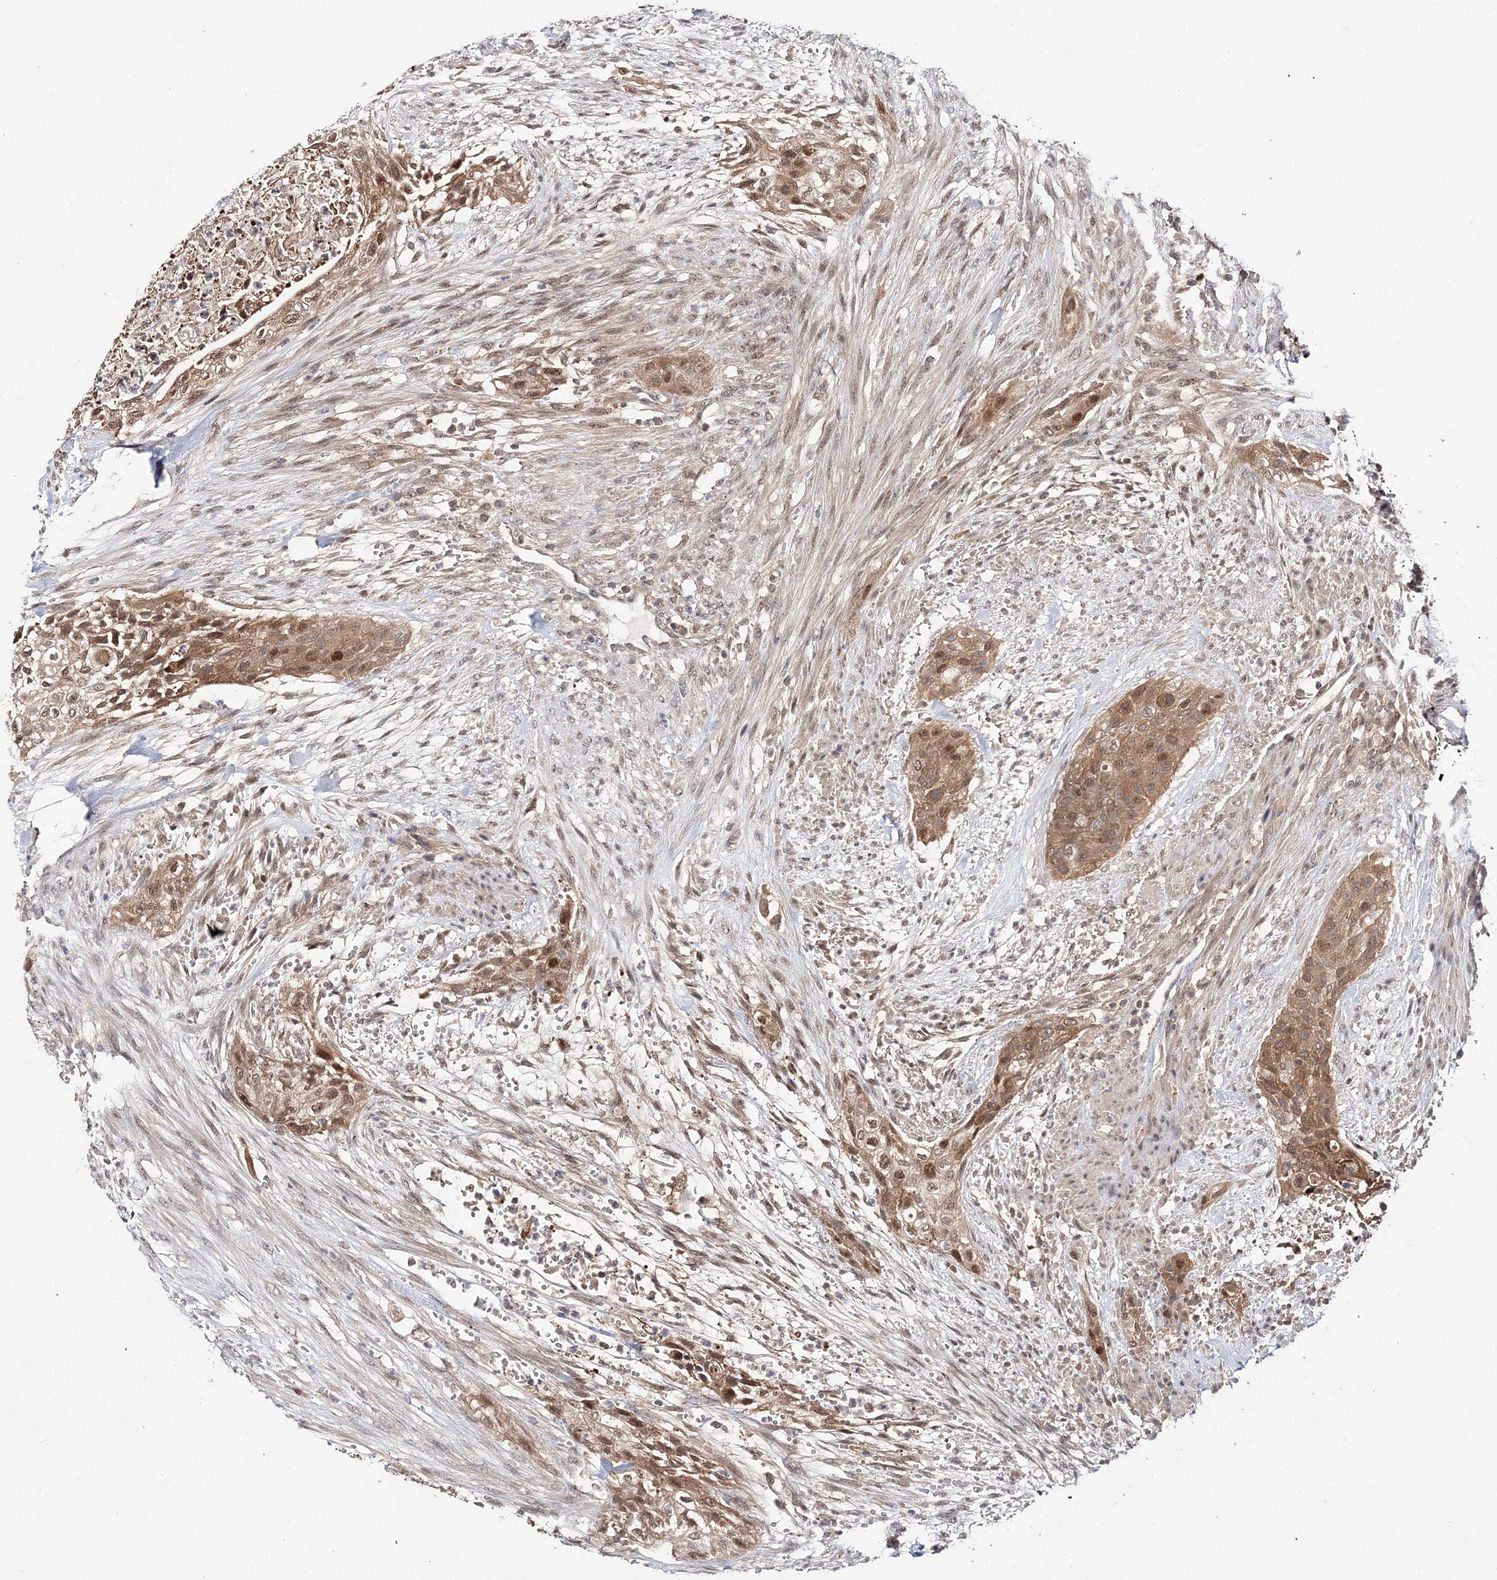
{"staining": {"intensity": "moderate", "quantity": ">75%", "location": "cytoplasmic/membranous,nuclear"}, "tissue": "urothelial cancer", "cell_type": "Tumor cells", "image_type": "cancer", "snomed": [{"axis": "morphology", "description": "Urothelial carcinoma, High grade"}, {"axis": "topography", "description": "Urinary bladder"}], "caption": "A photomicrograph showing moderate cytoplasmic/membranous and nuclear positivity in approximately >75% of tumor cells in high-grade urothelial carcinoma, as visualized by brown immunohistochemical staining.", "gene": "NIF3L1", "patient": {"sex": "male", "age": 35}}